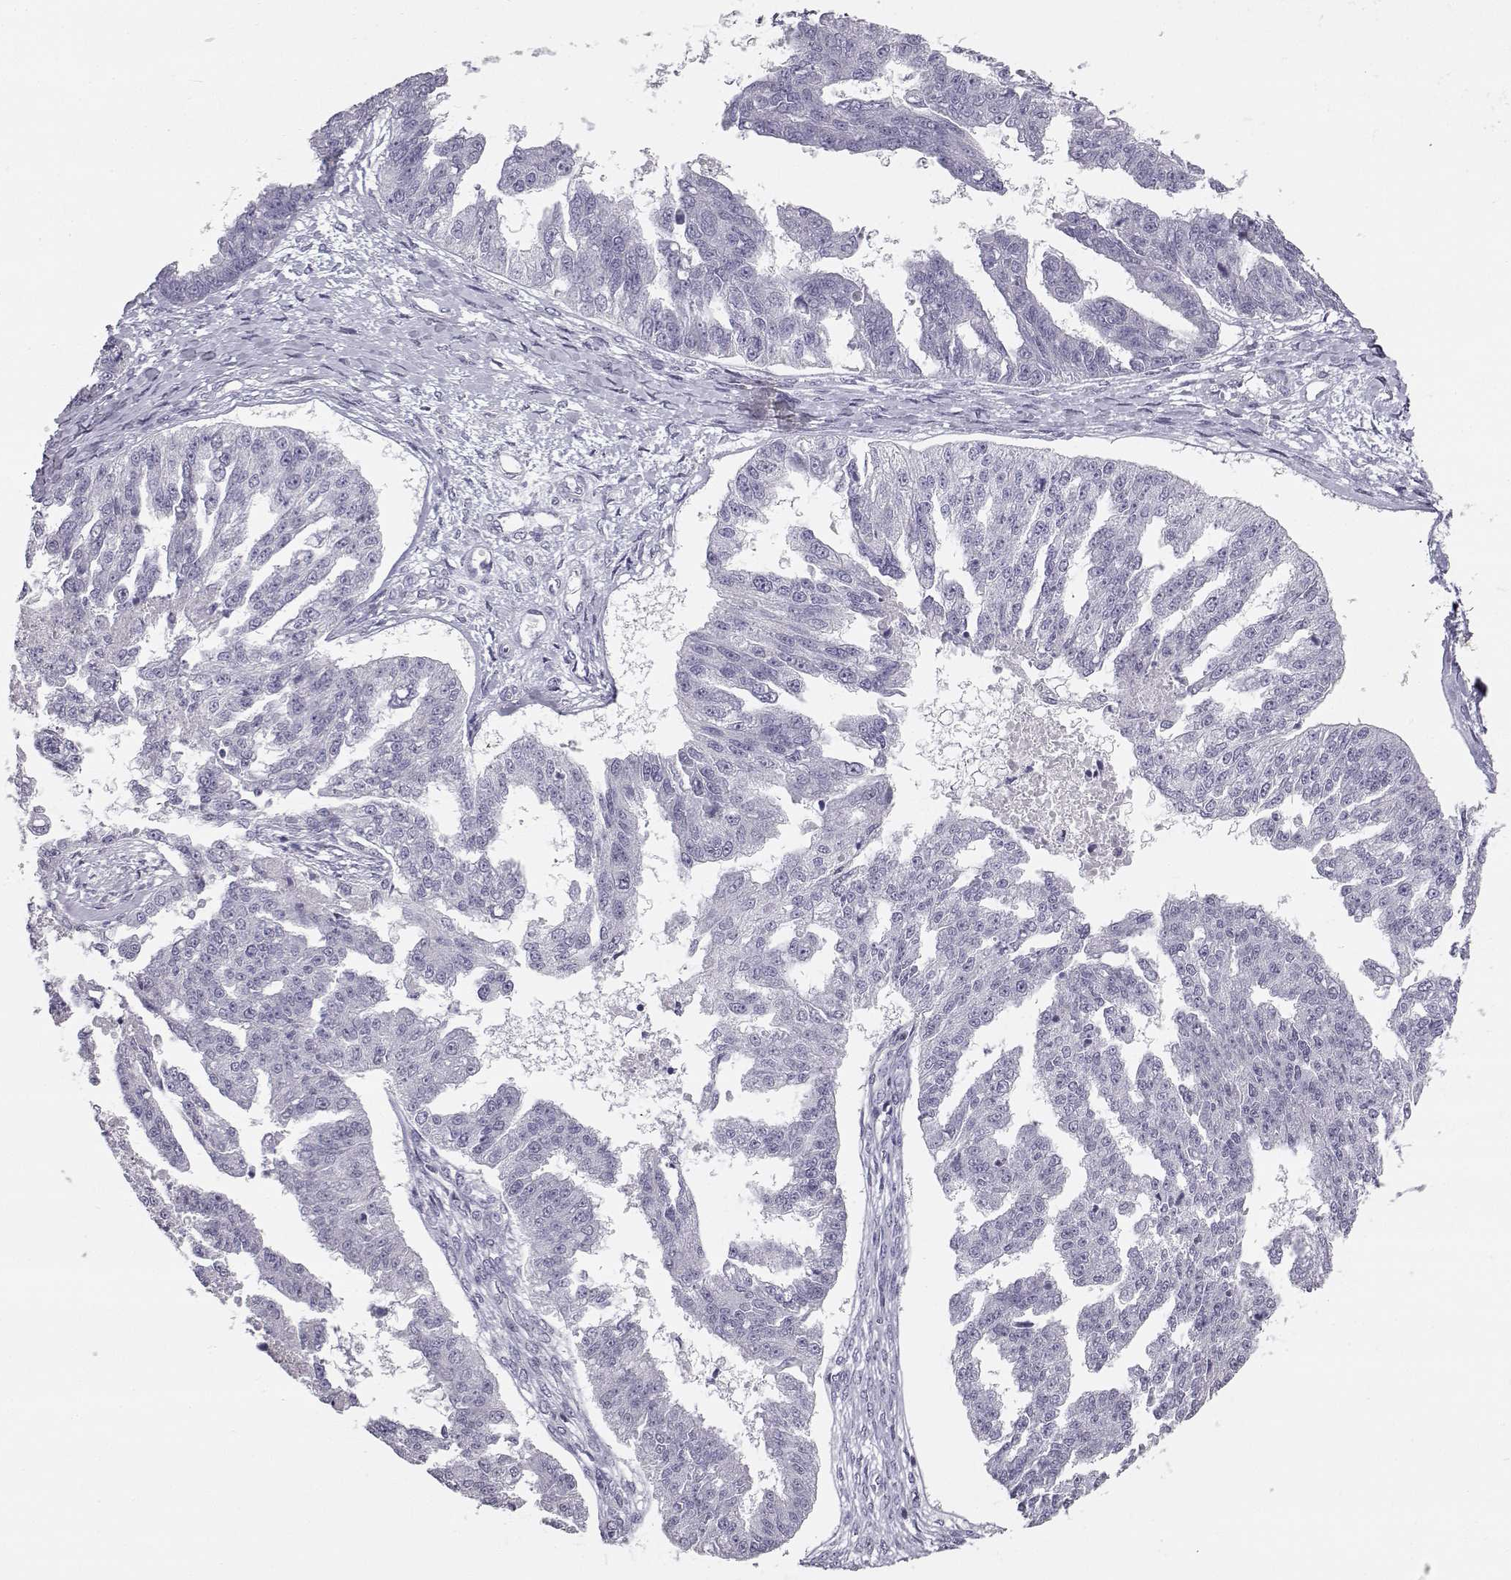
{"staining": {"intensity": "negative", "quantity": "none", "location": "none"}, "tissue": "ovarian cancer", "cell_type": "Tumor cells", "image_type": "cancer", "snomed": [{"axis": "morphology", "description": "Cystadenocarcinoma, serous, NOS"}, {"axis": "topography", "description": "Ovary"}], "caption": "A micrograph of human ovarian serous cystadenocarcinoma is negative for staining in tumor cells.", "gene": "MYCBPAP", "patient": {"sex": "female", "age": 58}}